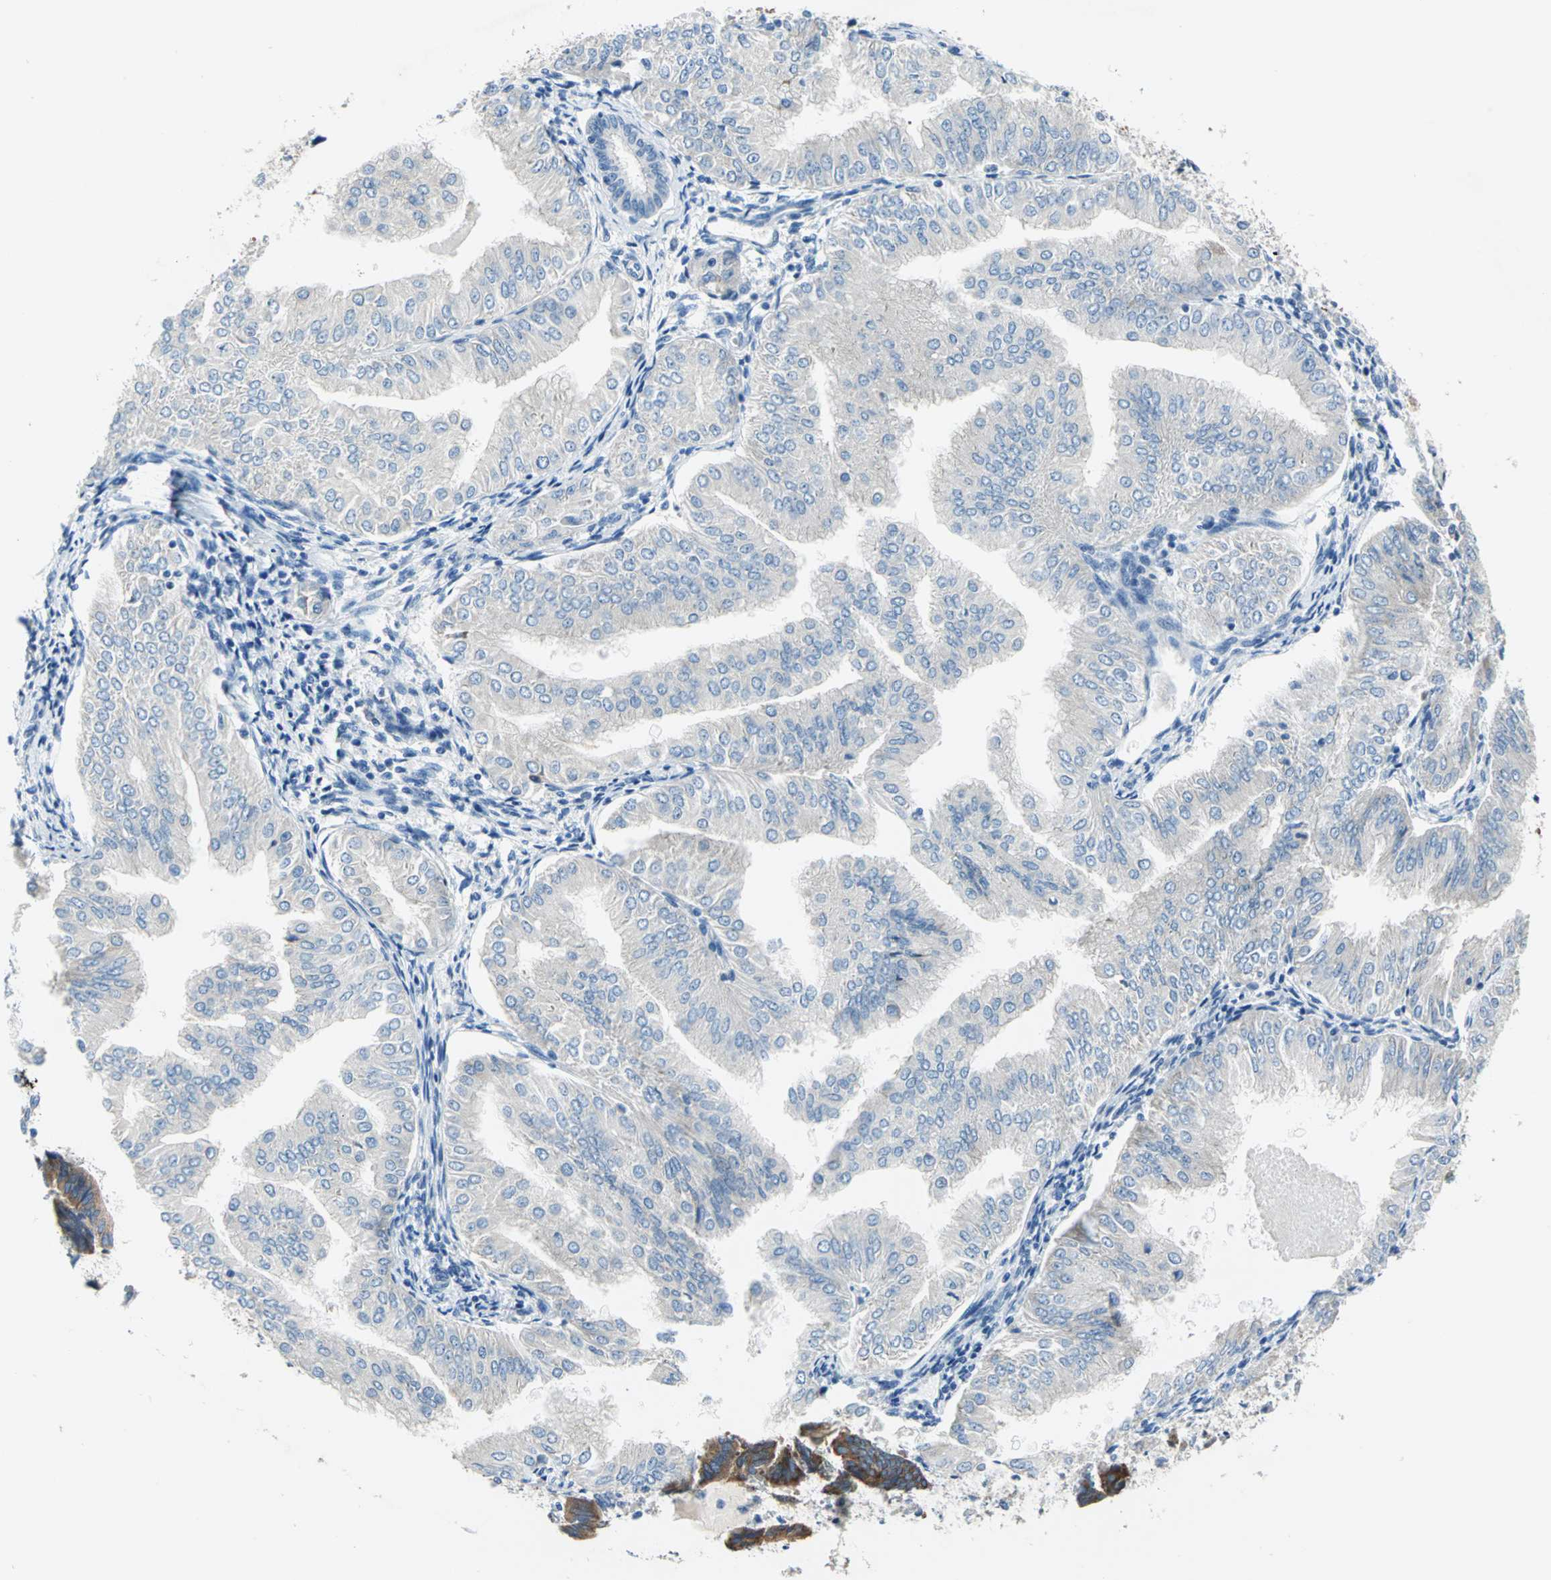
{"staining": {"intensity": "negative", "quantity": "none", "location": "none"}, "tissue": "endometrial cancer", "cell_type": "Tumor cells", "image_type": "cancer", "snomed": [{"axis": "morphology", "description": "Adenocarcinoma, NOS"}, {"axis": "topography", "description": "Endometrium"}], "caption": "Tumor cells show no significant protein expression in adenocarcinoma (endometrial). The staining is performed using DAB brown chromogen with nuclei counter-stained in using hematoxylin.", "gene": "TRIM25", "patient": {"sex": "female", "age": 53}}